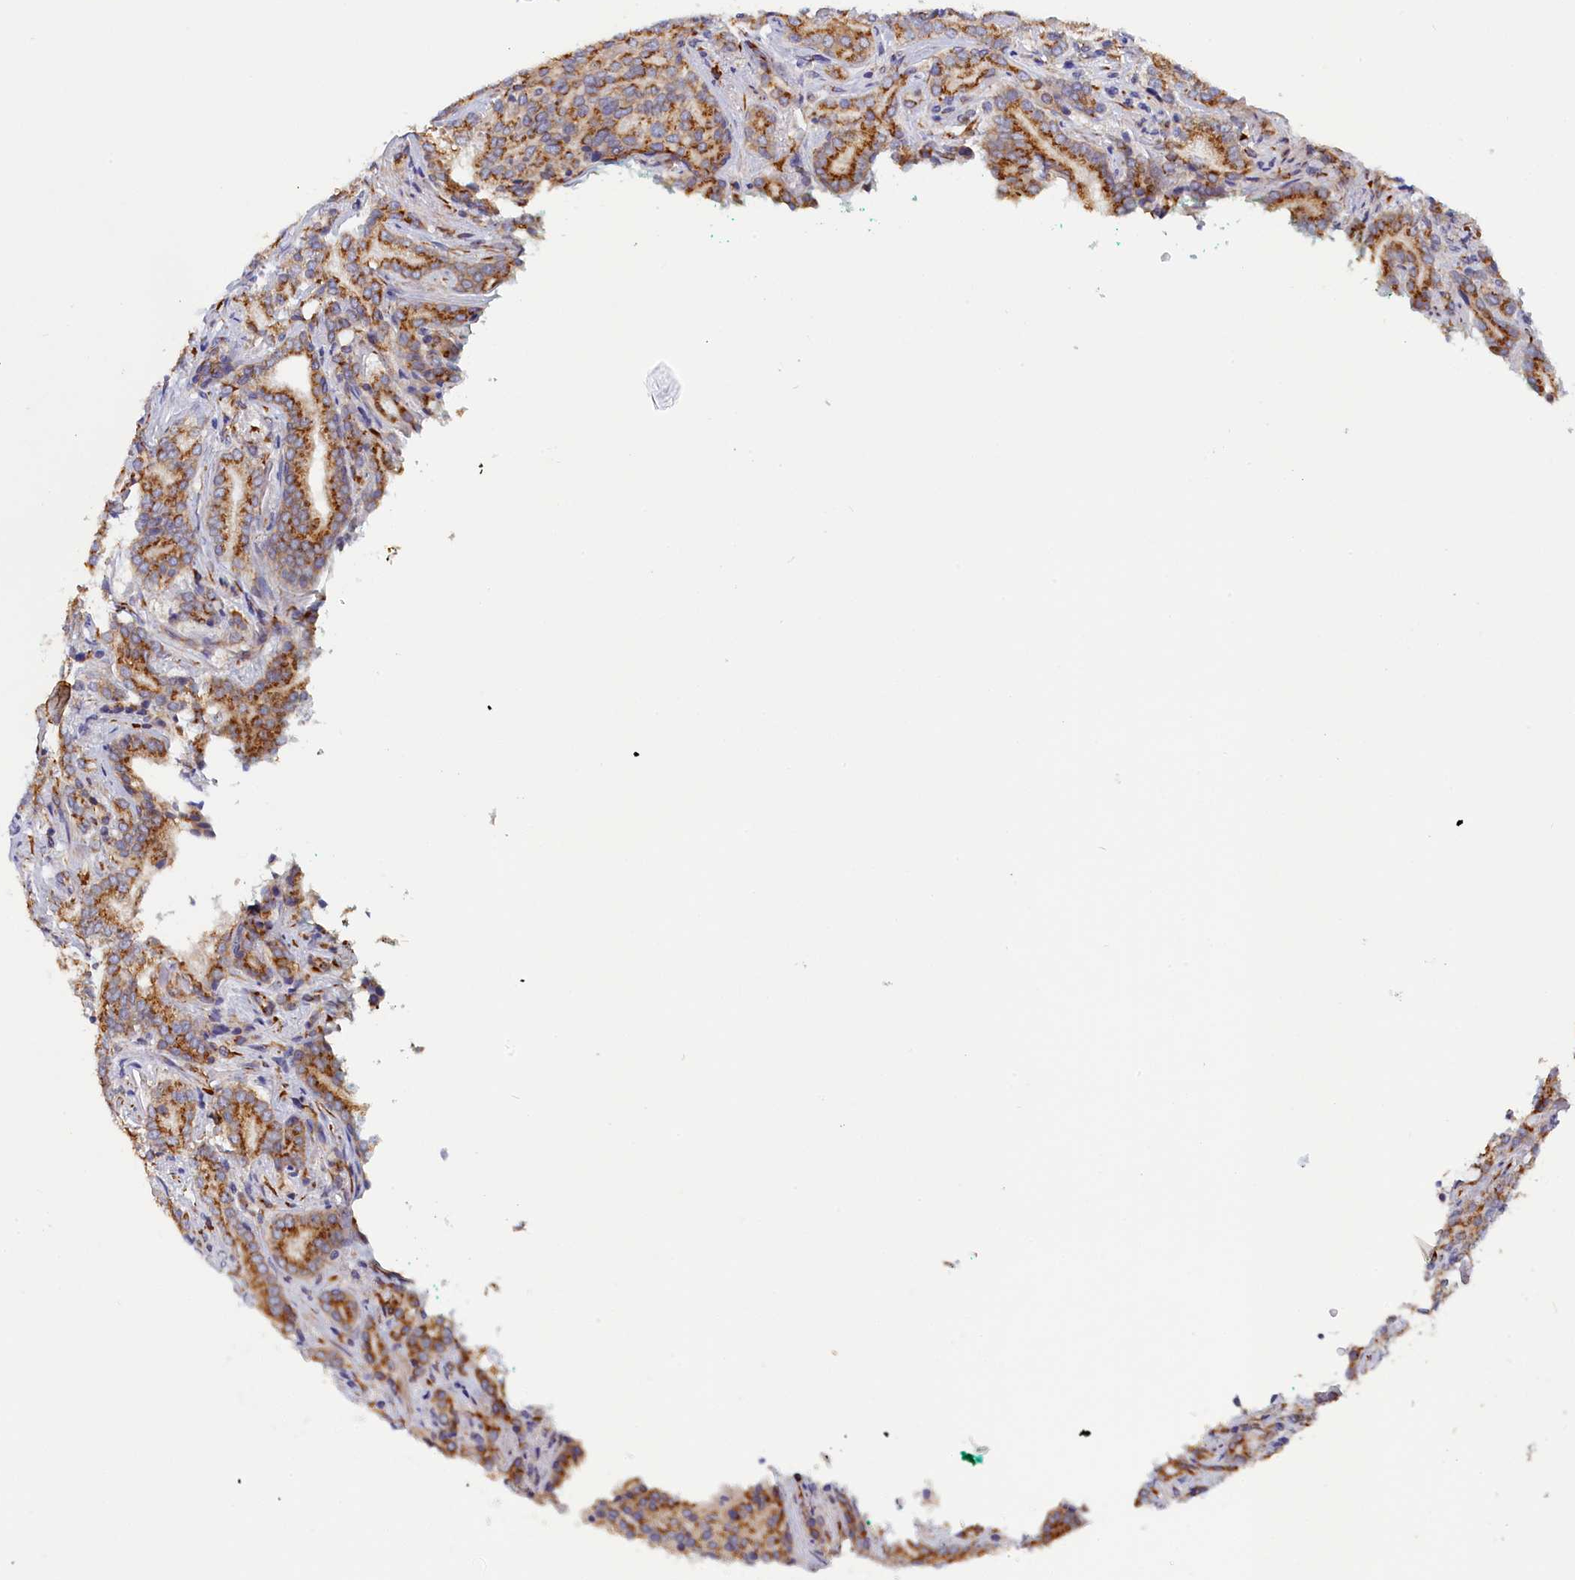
{"staining": {"intensity": "moderate", "quantity": ">75%", "location": "cytoplasmic/membranous"}, "tissue": "prostate cancer", "cell_type": "Tumor cells", "image_type": "cancer", "snomed": [{"axis": "morphology", "description": "Adenocarcinoma, High grade"}, {"axis": "topography", "description": "Prostate"}], "caption": "A brown stain shows moderate cytoplasmic/membranous positivity of a protein in human prostate high-grade adenocarcinoma tumor cells. The staining was performed using DAB, with brown indicating positive protein expression. Nuclei are stained blue with hematoxylin.", "gene": "CCDC68", "patient": {"sex": "male", "age": 57}}